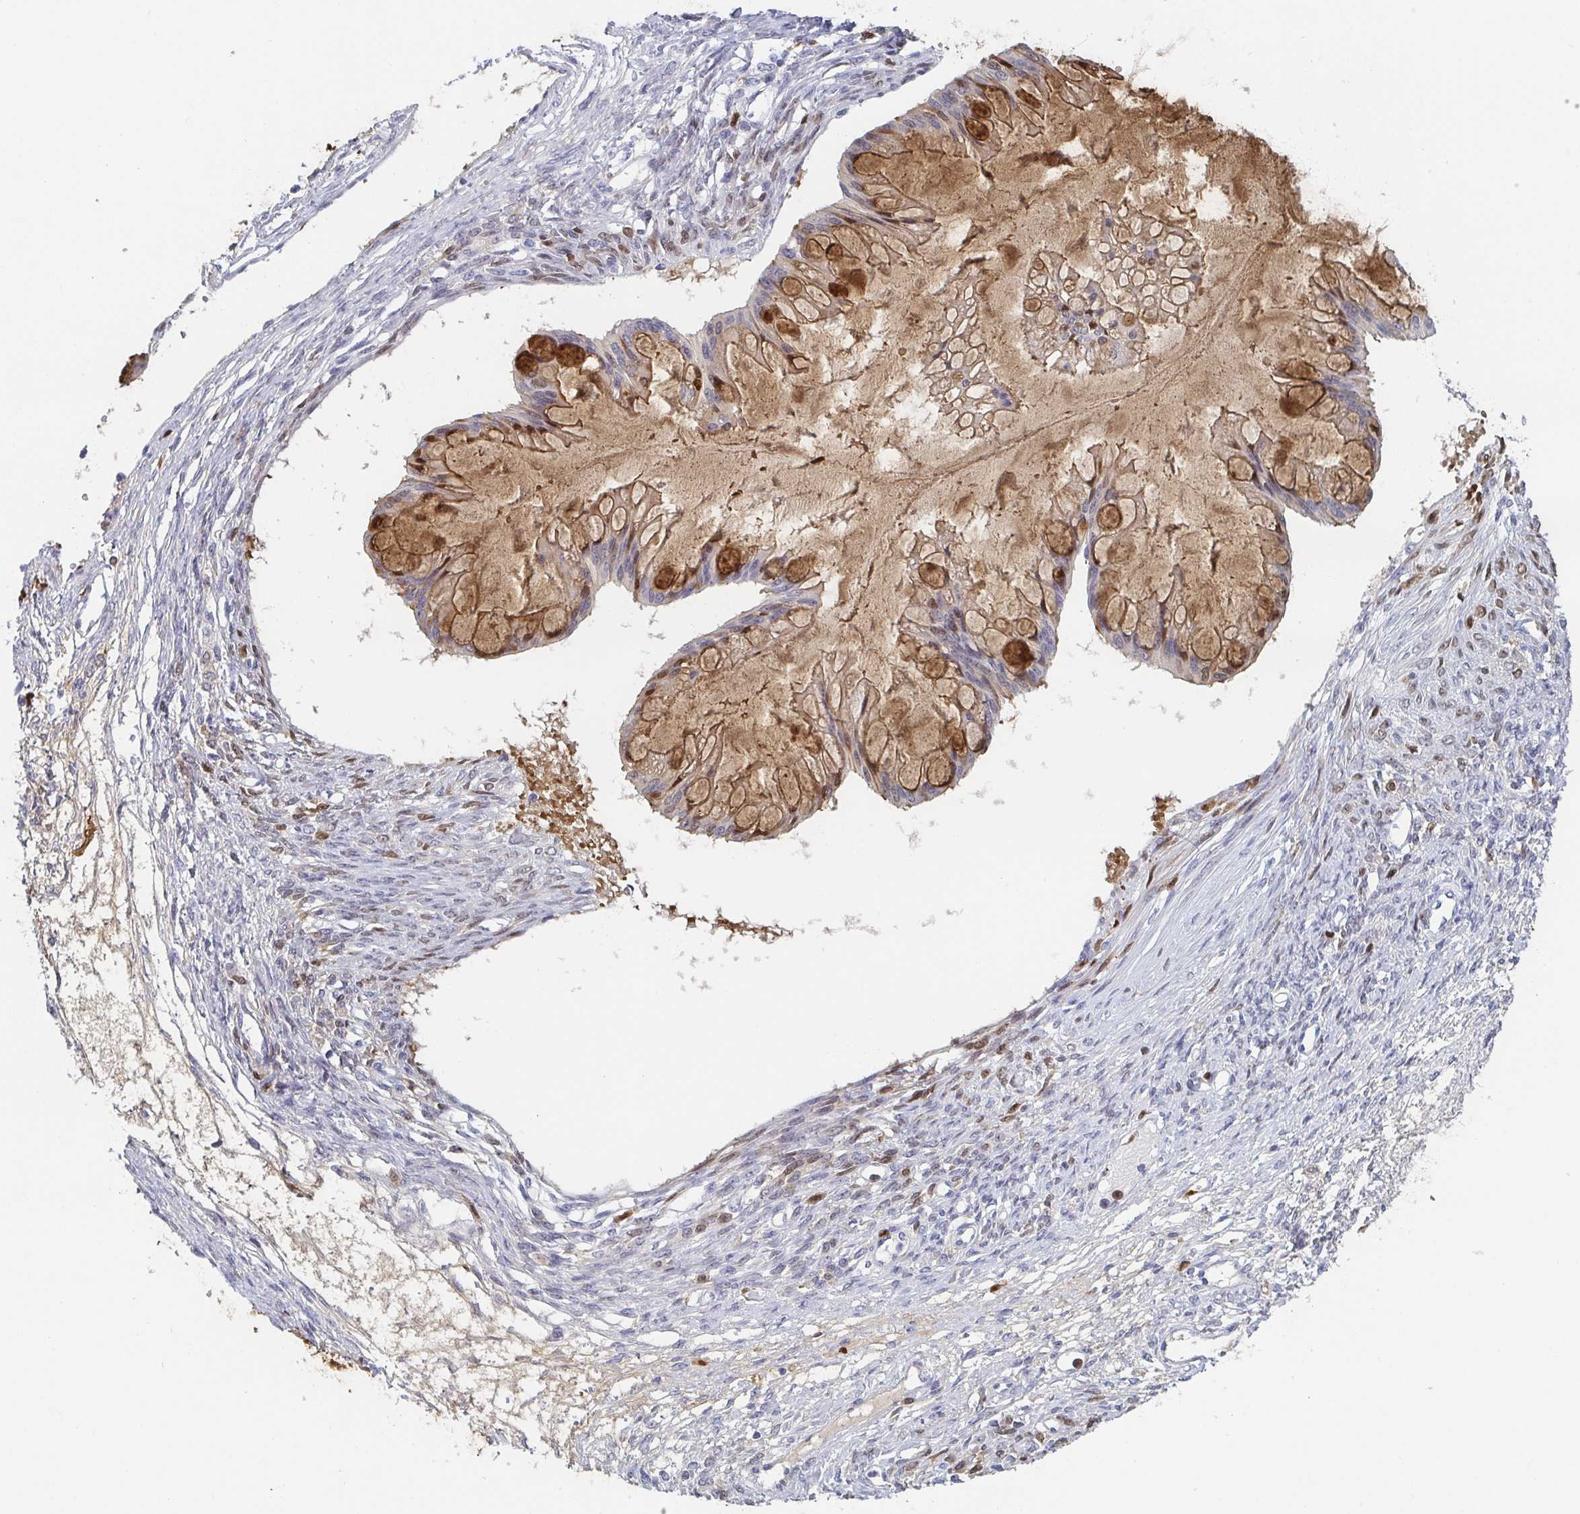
{"staining": {"intensity": "moderate", "quantity": "25%-75%", "location": "cytoplasmic/membranous"}, "tissue": "ovarian cancer", "cell_type": "Tumor cells", "image_type": "cancer", "snomed": [{"axis": "morphology", "description": "Cystadenocarcinoma, mucinous, NOS"}, {"axis": "topography", "description": "Ovary"}], "caption": "Immunohistochemistry staining of mucinous cystadenocarcinoma (ovarian), which displays medium levels of moderate cytoplasmic/membranous expression in about 25%-75% of tumor cells indicating moderate cytoplasmic/membranous protein staining. The staining was performed using DAB (3,3'-diaminobenzidine) (brown) for protein detection and nuclei were counterstained in hematoxylin (blue).", "gene": "REG4", "patient": {"sex": "female", "age": 73}}